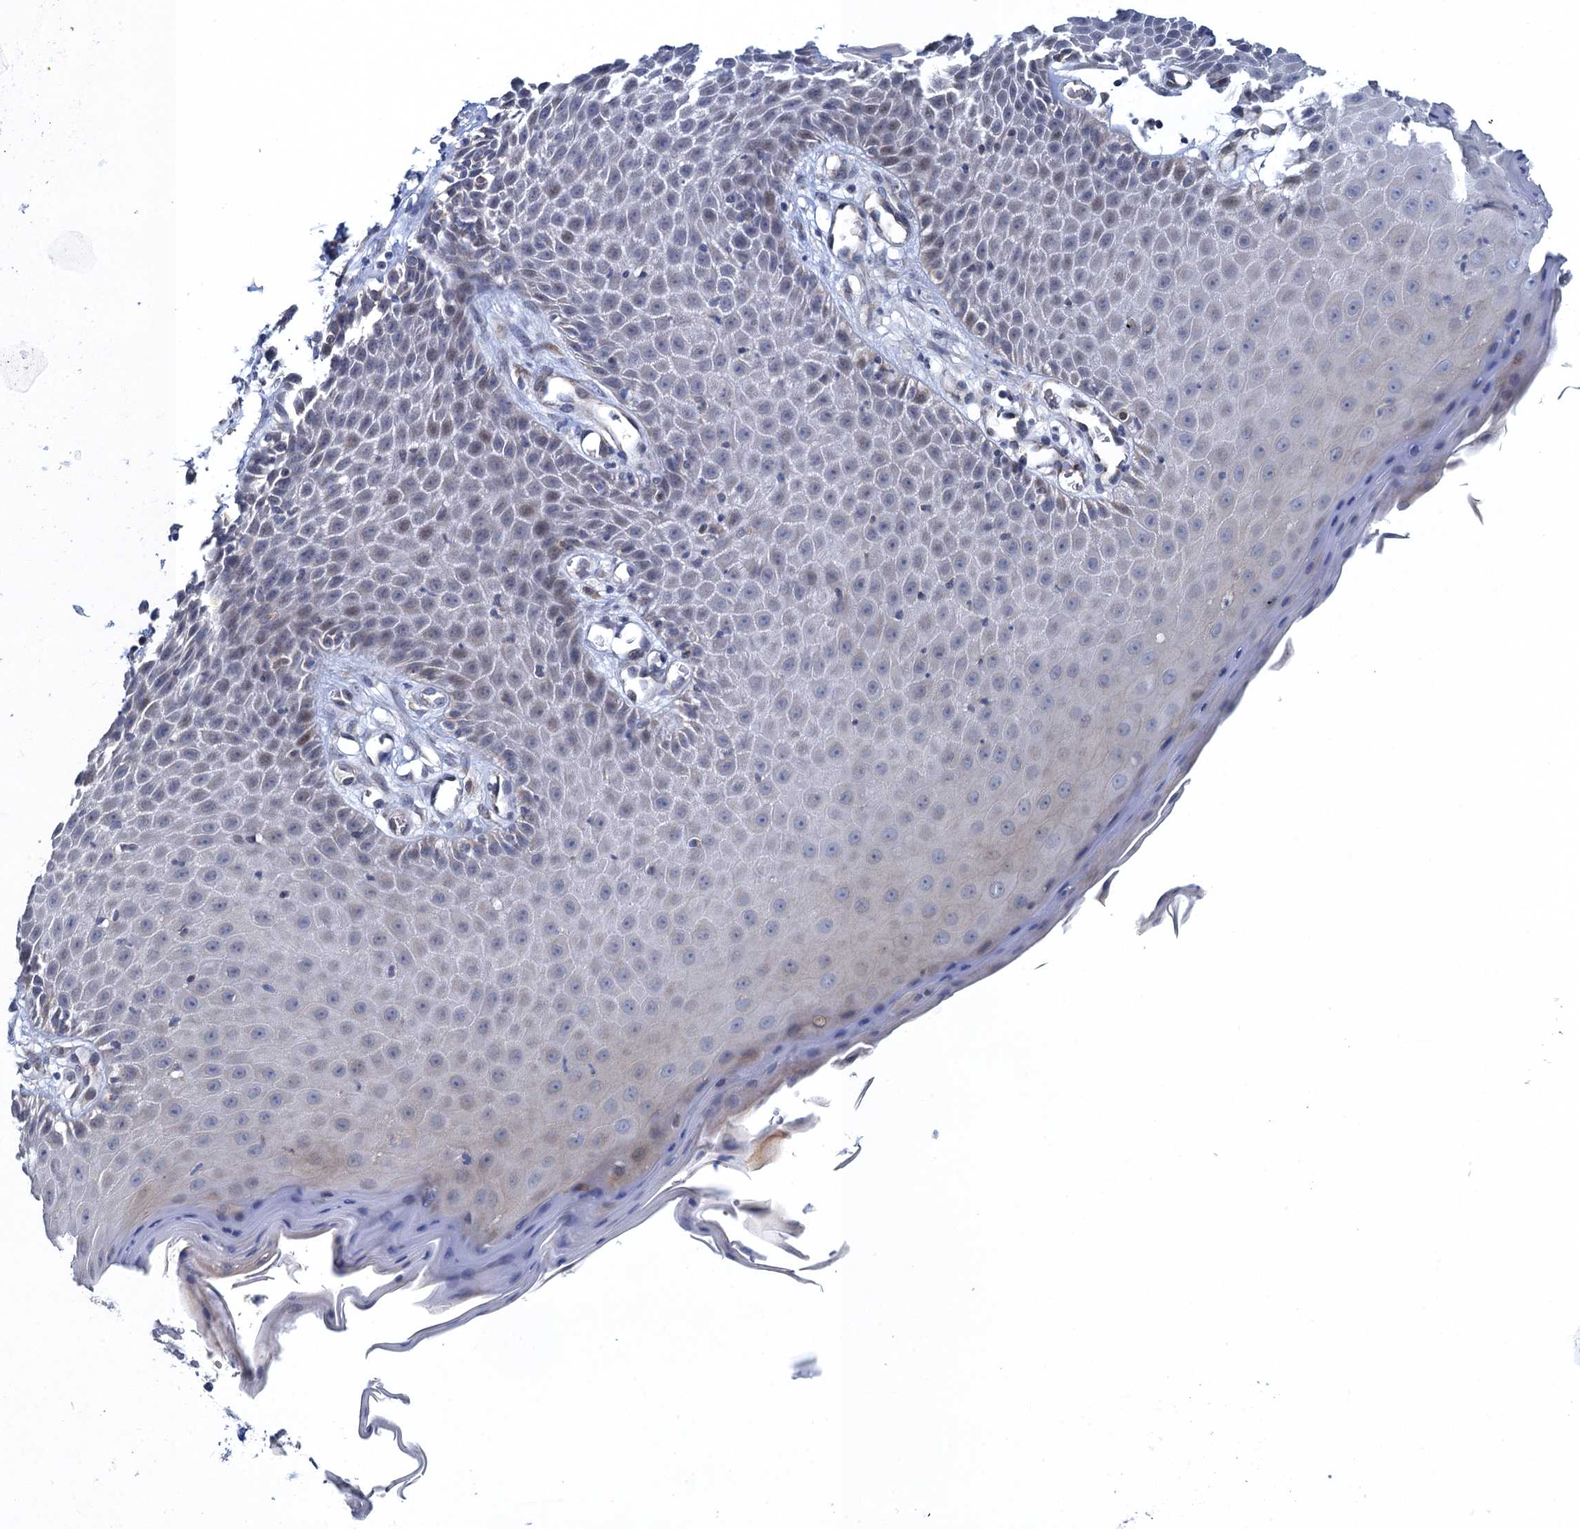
{"staining": {"intensity": "negative", "quantity": "none", "location": "none"}, "tissue": "skin", "cell_type": "Epidermal cells", "image_type": "normal", "snomed": [{"axis": "morphology", "description": "Normal tissue, NOS"}, {"axis": "topography", "description": "Vulva"}], "caption": "Immunohistochemical staining of normal human skin shows no significant positivity in epidermal cells.", "gene": "ATOSA", "patient": {"sex": "female", "age": 68}}